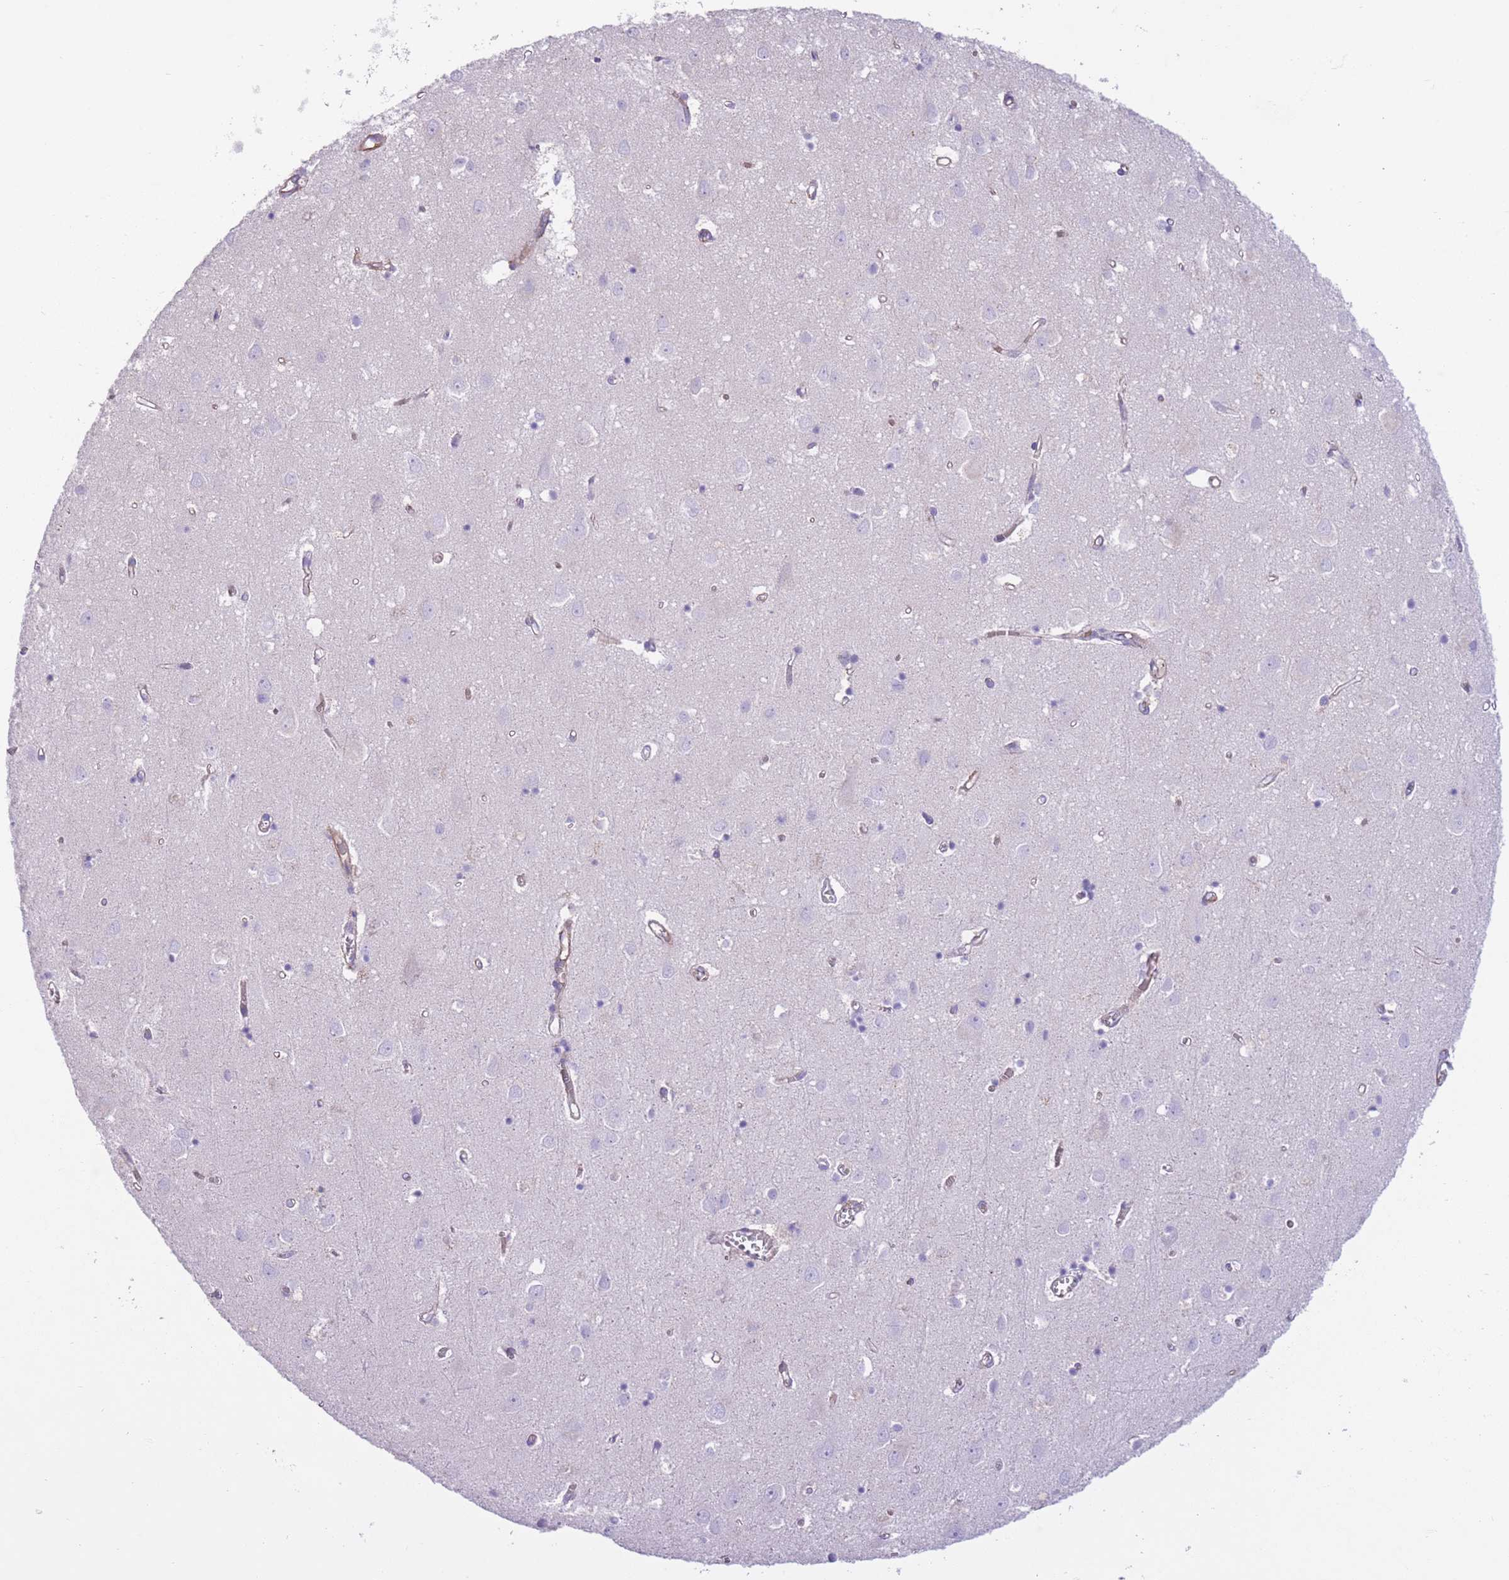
{"staining": {"intensity": "moderate", "quantity": ">75%", "location": "cytoplasmic/membranous"}, "tissue": "cerebral cortex", "cell_type": "Endothelial cells", "image_type": "normal", "snomed": [{"axis": "morphology", "description": "Normal tissue, NOS"}, {"axis": "topography", "description": "Cerebral cortex"}], "caption": "Approximately >75% of endothelial cells in normal cerebral cortex reveal moderate cytoplasmic/membranous protein expression as visualized by brown immunohistochemical staining.", "gene": "ATP5MF", "patient": {"sex": "male", "age": 70}}